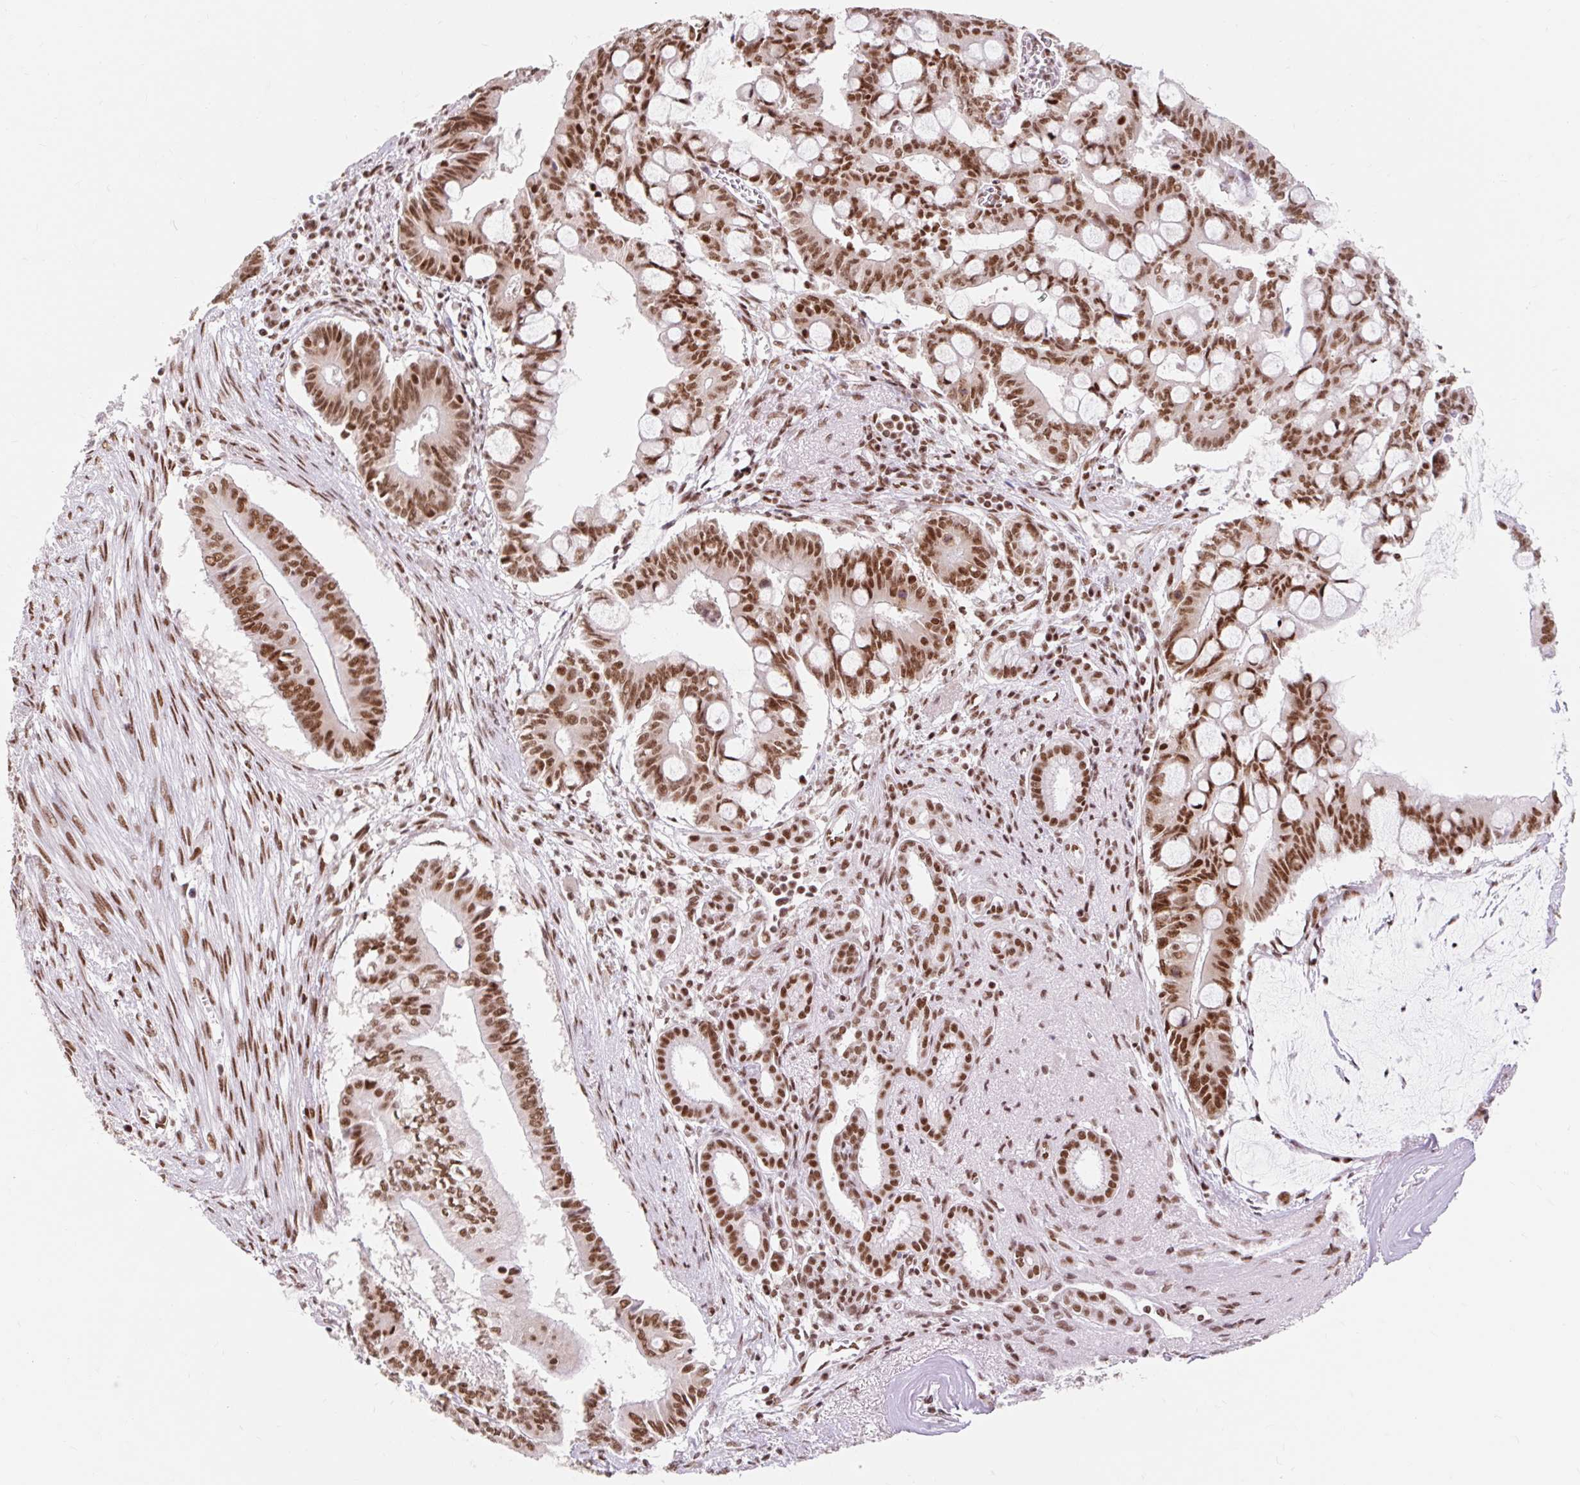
{"staining": {"intensity": "moderate", "quantity": ">75%", "location": "nuclear"}, "tissue": "pancreatic cancer", "cell_type": "Tumor cells", "image_type": "cancer", "snomed": [{"axis": "morphology", "description": "Adenocarcinoma, NOS"}, {"axis": "topography", "description": "Pancreas"}], "caption": "Adenocarcinoma (pancreatic) was stained to show a protein in brown. There is medium levels of moderate nuclear positivity in about >75% of tumor cells.", "gene": "SRSF10", "patient": {"sex": "male", "age": 68}}